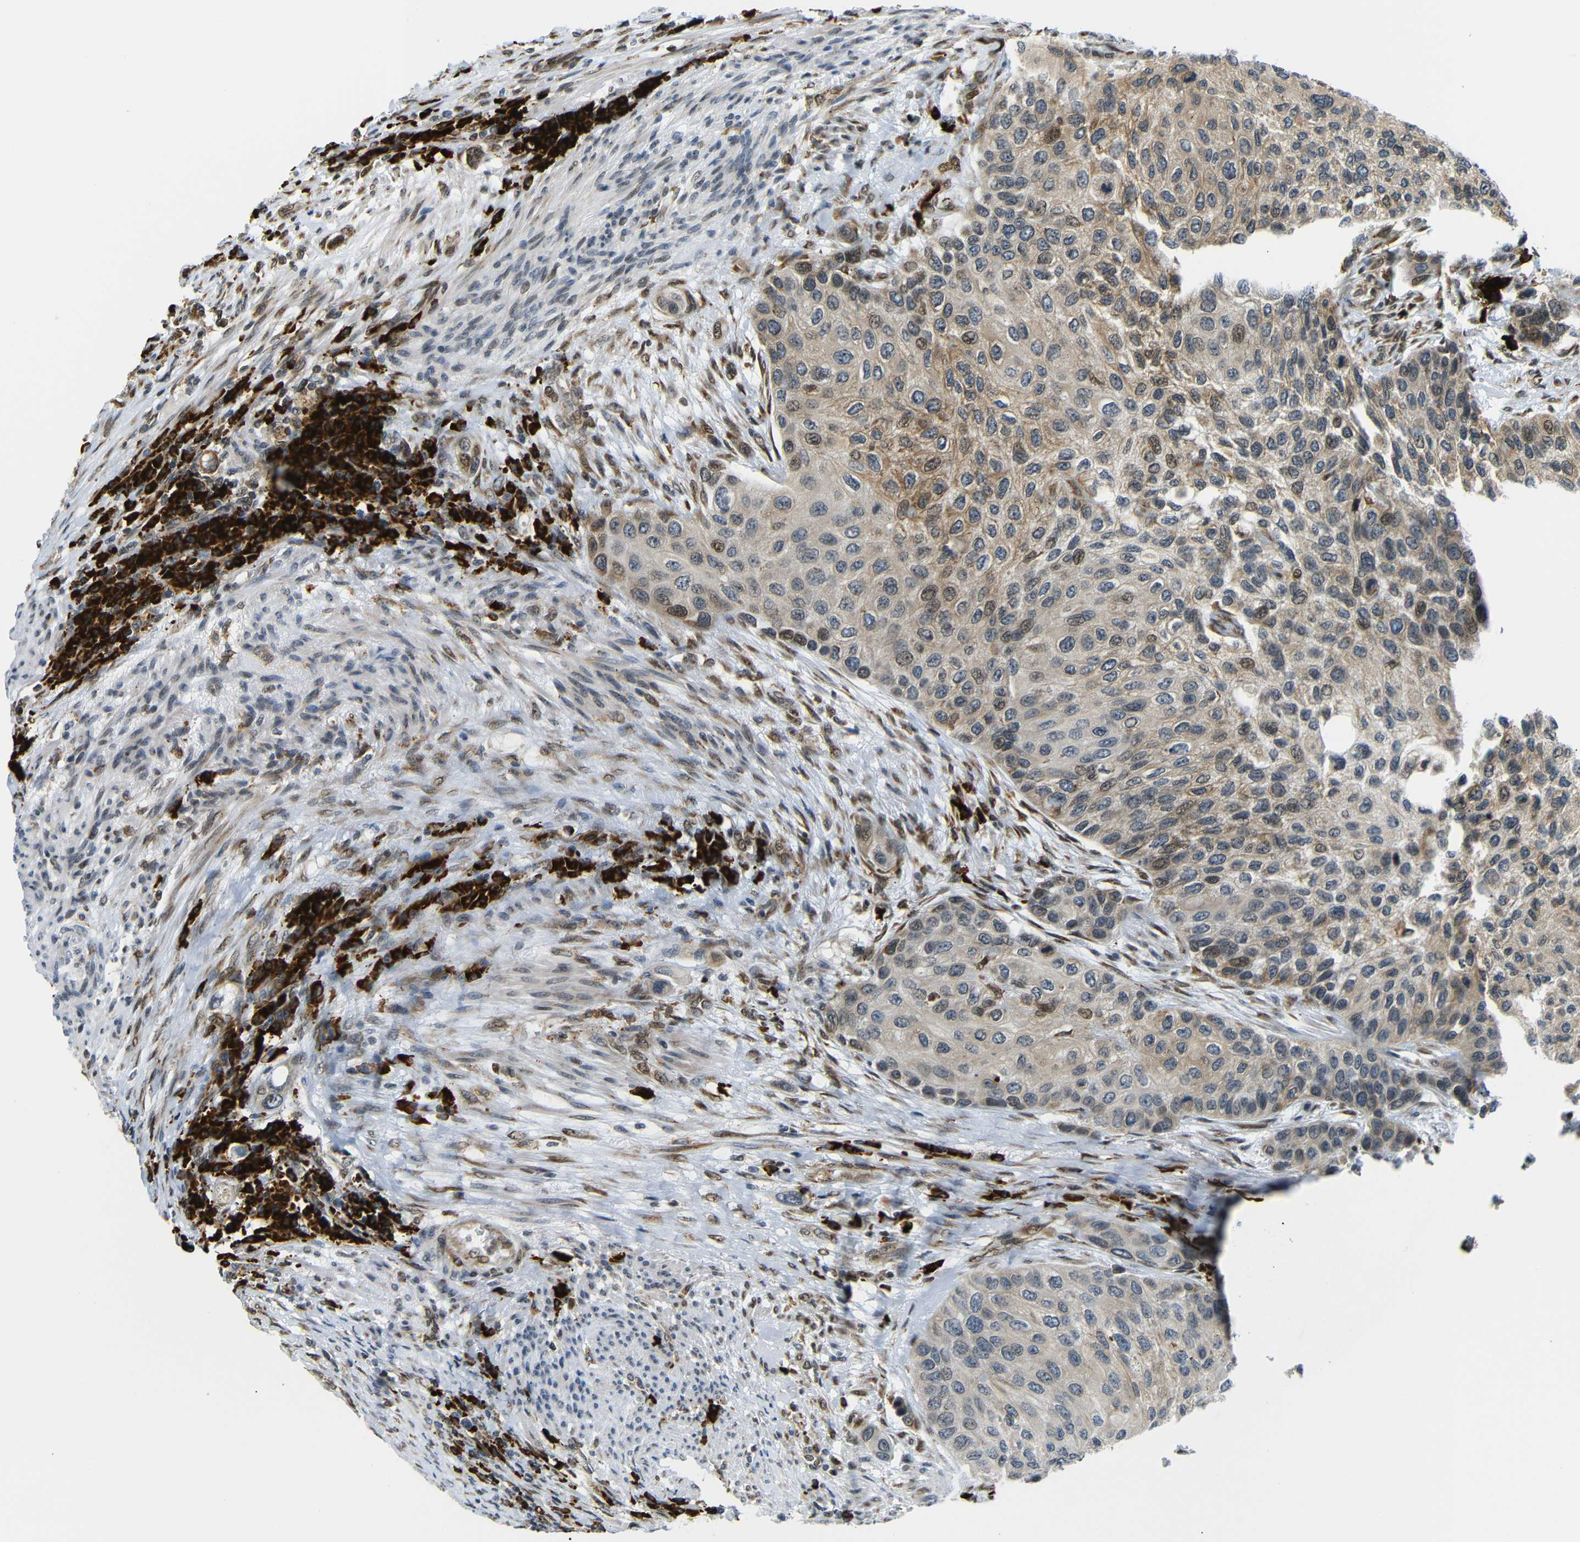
{"staining": {"intensity": "weak", "quantity": ">75%", "location": "cytoplasmic/membranous,nuclear"}, "tissue": "urothelial cancer", "cell_type": "Tumor cells", "image_type": "cancer", "snomed": [{"axis": "morphology", "description": "Urothelial carcinoma, High grade"}, {"axis": "topography", "description": "Urinary bladder"}], "caption": "Urothelial cancer stained with a brown dye exhibits weak cytoplasmic/membranous and nuclear positive staining in about >75% of tumor cells.", "gene": "SPCS2", "patient": {"sex": "female", "age": 56}}